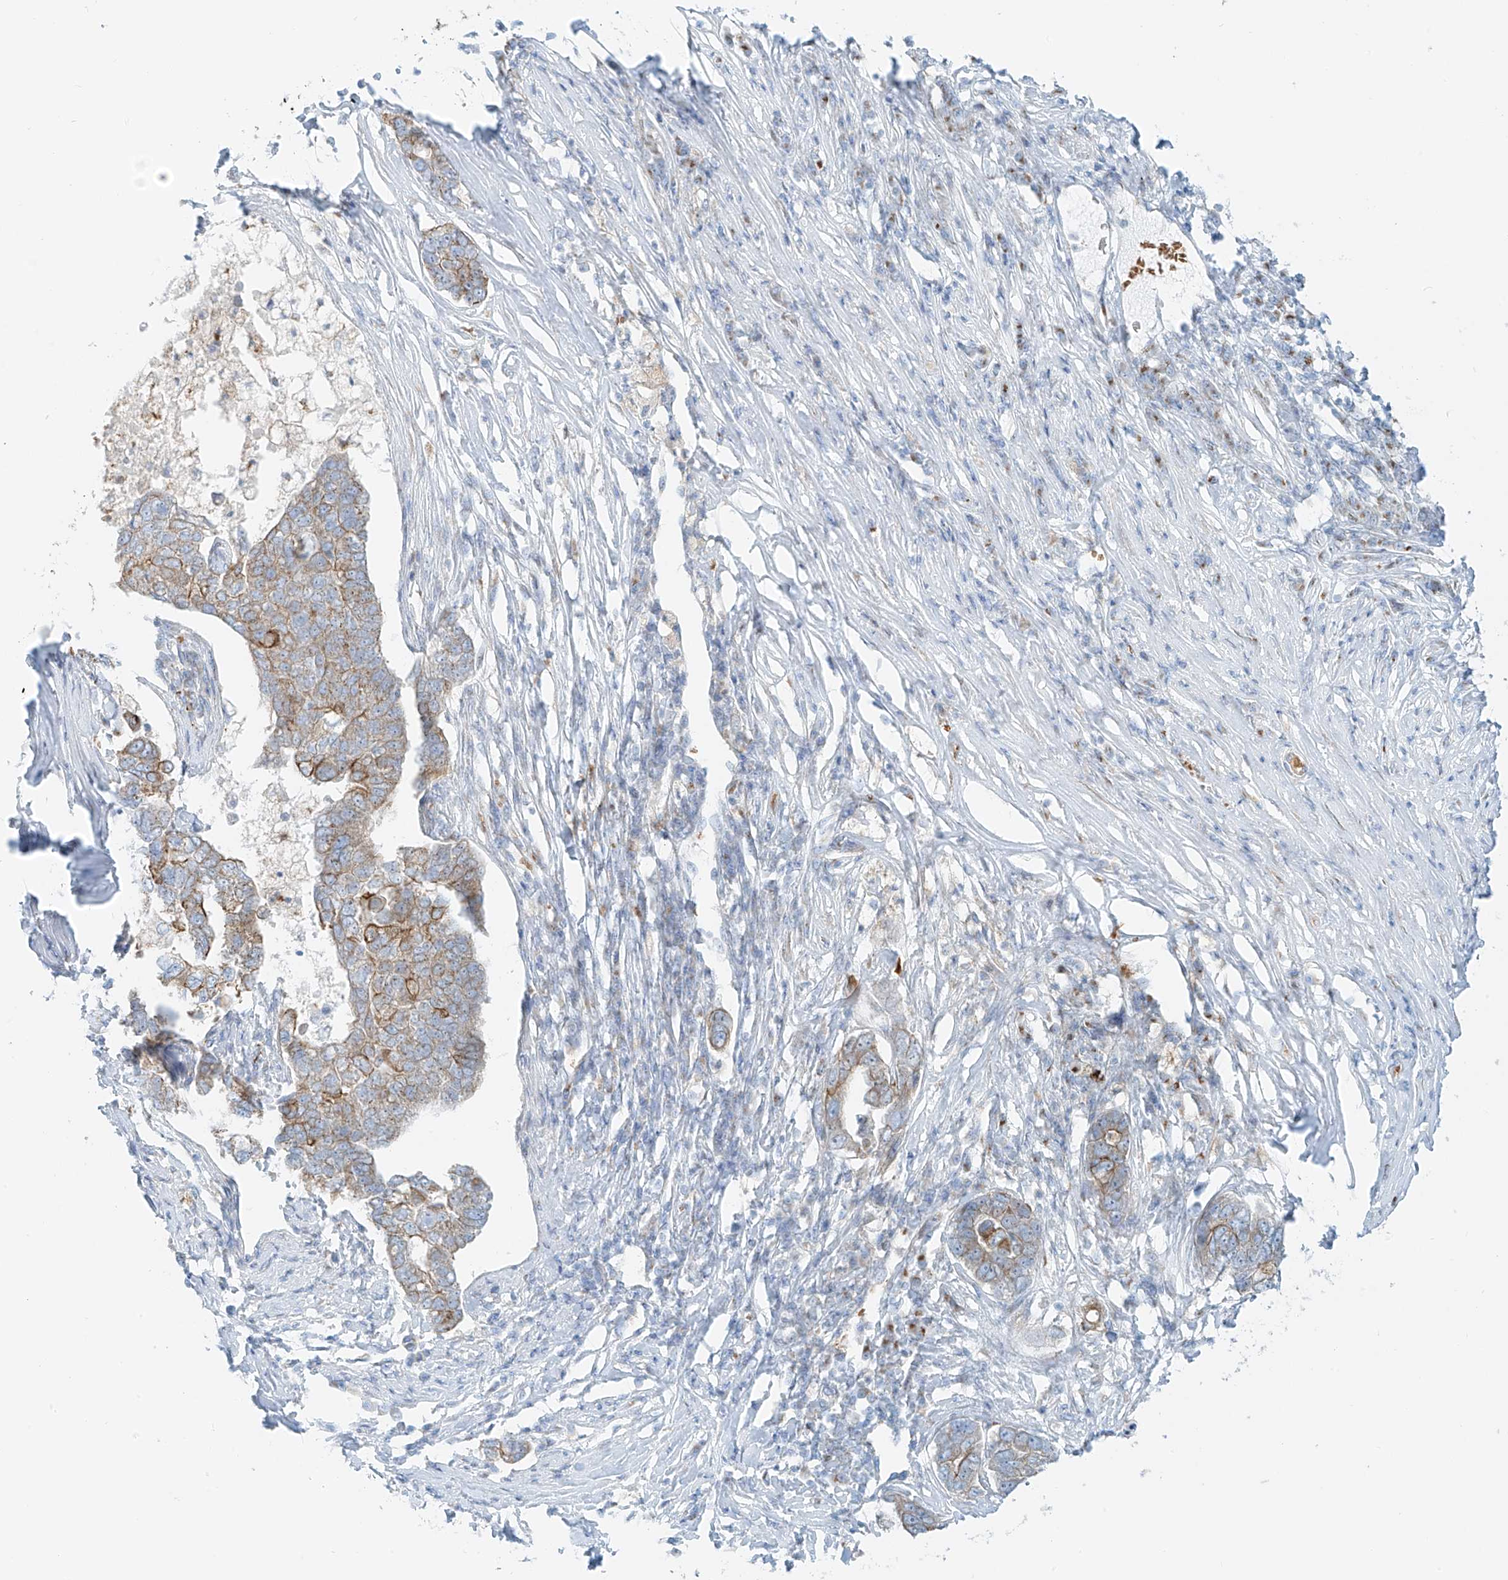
{"staining": {"intensity": "strong", "quantity": "25%-75%", "location": "cytoplasmic/membranous"}, "tissue": "pancreatic cancer", "cell_type": "Tumor cells", "image_type": "cancer", "snomed": [{"axis": "morphology", "description": "Adenocarcinoma, NOS"}, {"axis": "topography", "description": "Pancreas"}], "caption": "Immunohistochemical staining of adenocarcinoma (pancreatic) reveals high levels of strong cytoplasmic/membranous positivity in approximately 25%-75% of tumor cells.", "gene": "EIPR1", "patient": {"sex": "female", "age": 61}}